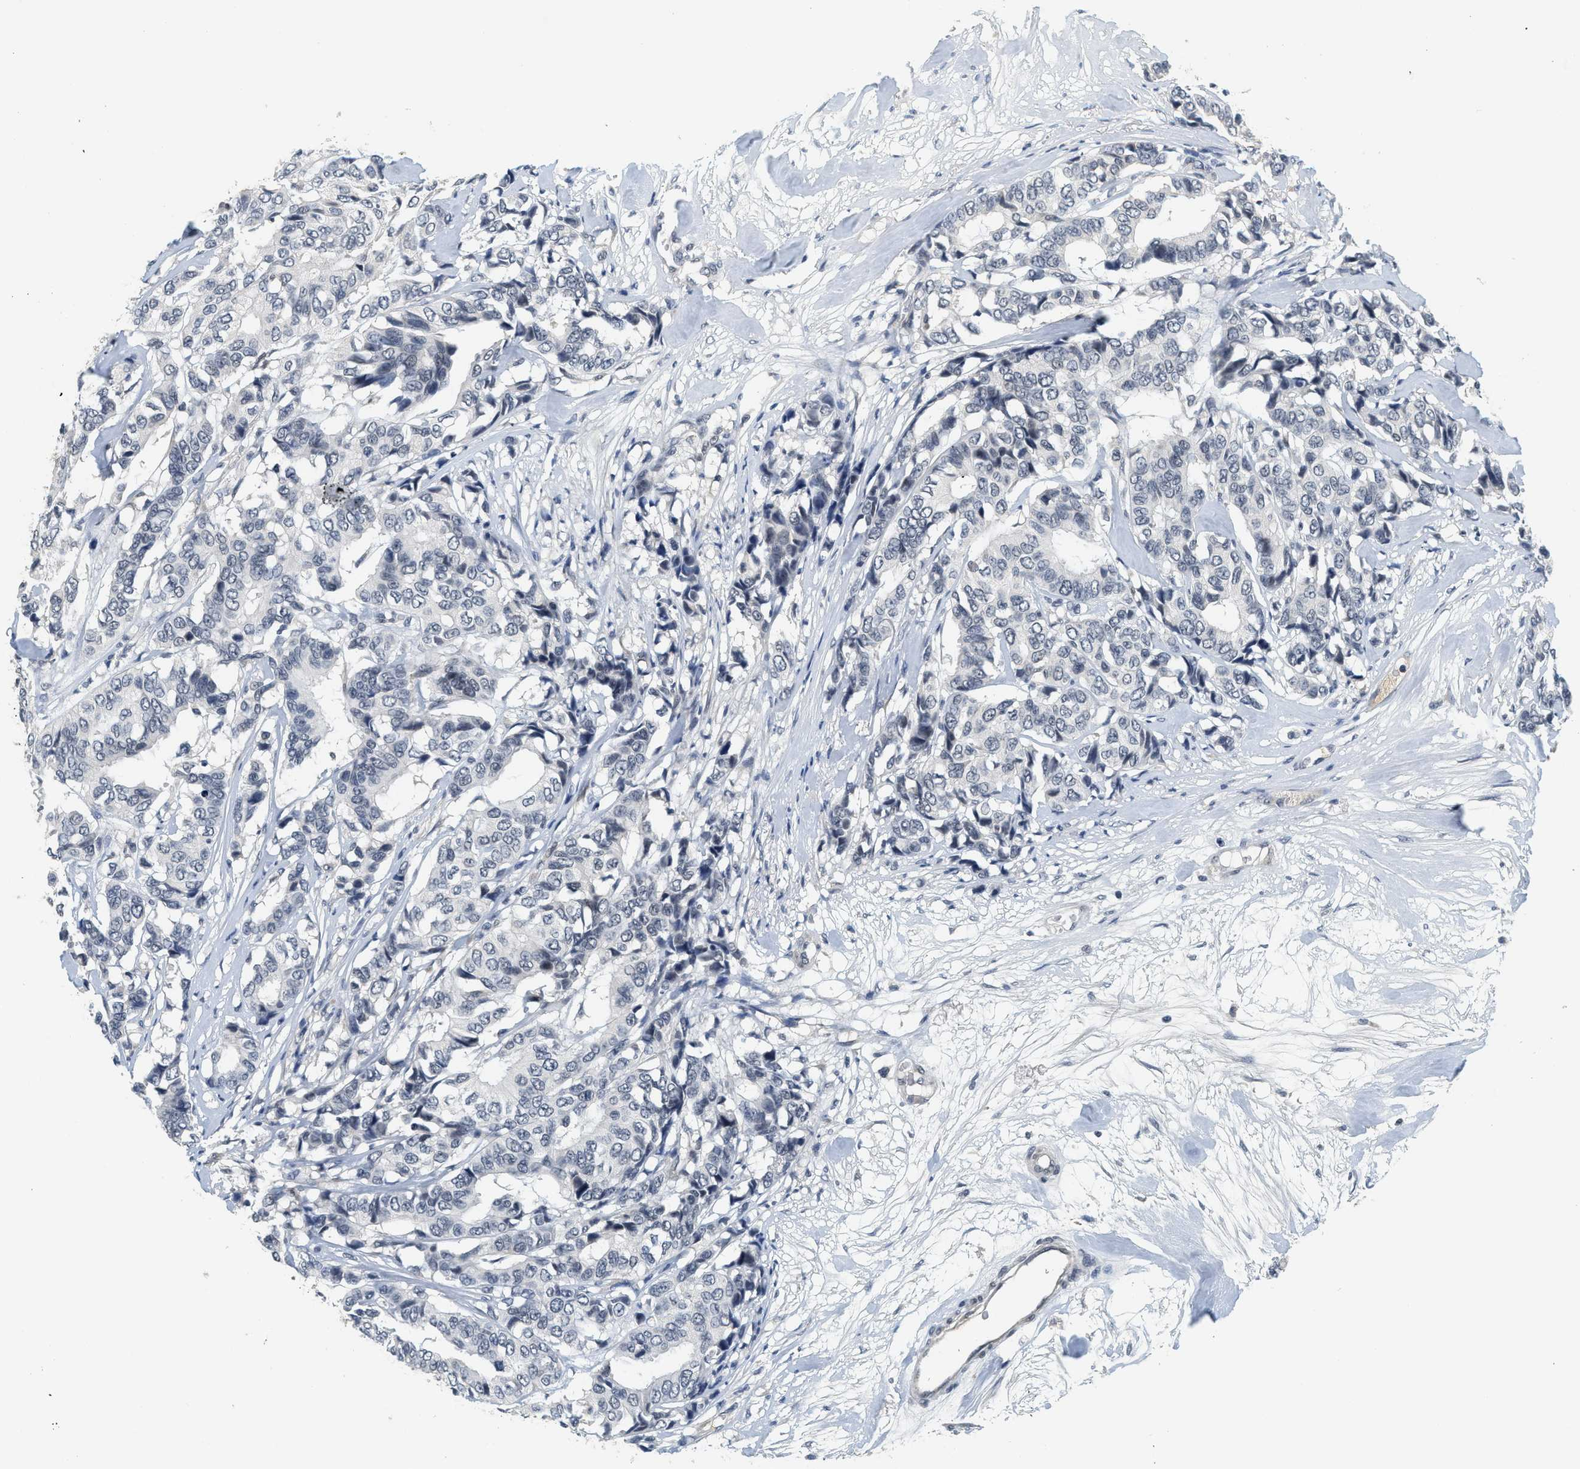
{"staining": {"intensity": "negative", "quantity": "none", "location": "none"}, "tissue": "breast cancer", "cell_type": "Tumor cells", "image_type": "cancer", "snomed": [{"axis": "morphology", "description": "Duct carcinoma"}, {"axis": "topography", "description": "Breast"}], "caption": "High magnification brightfield microscopy of breast infiltrating ductal carcinoma stained with DAB (brown) and counterstained with hematoxylin (blue): tumor cells show no significant positivity. The staining is performed using DAB brown chromogen with nuclei counter-stained in using hematoxylin.", "gene": "MZF1", "patient": {"sex": "female", "age": 87}}